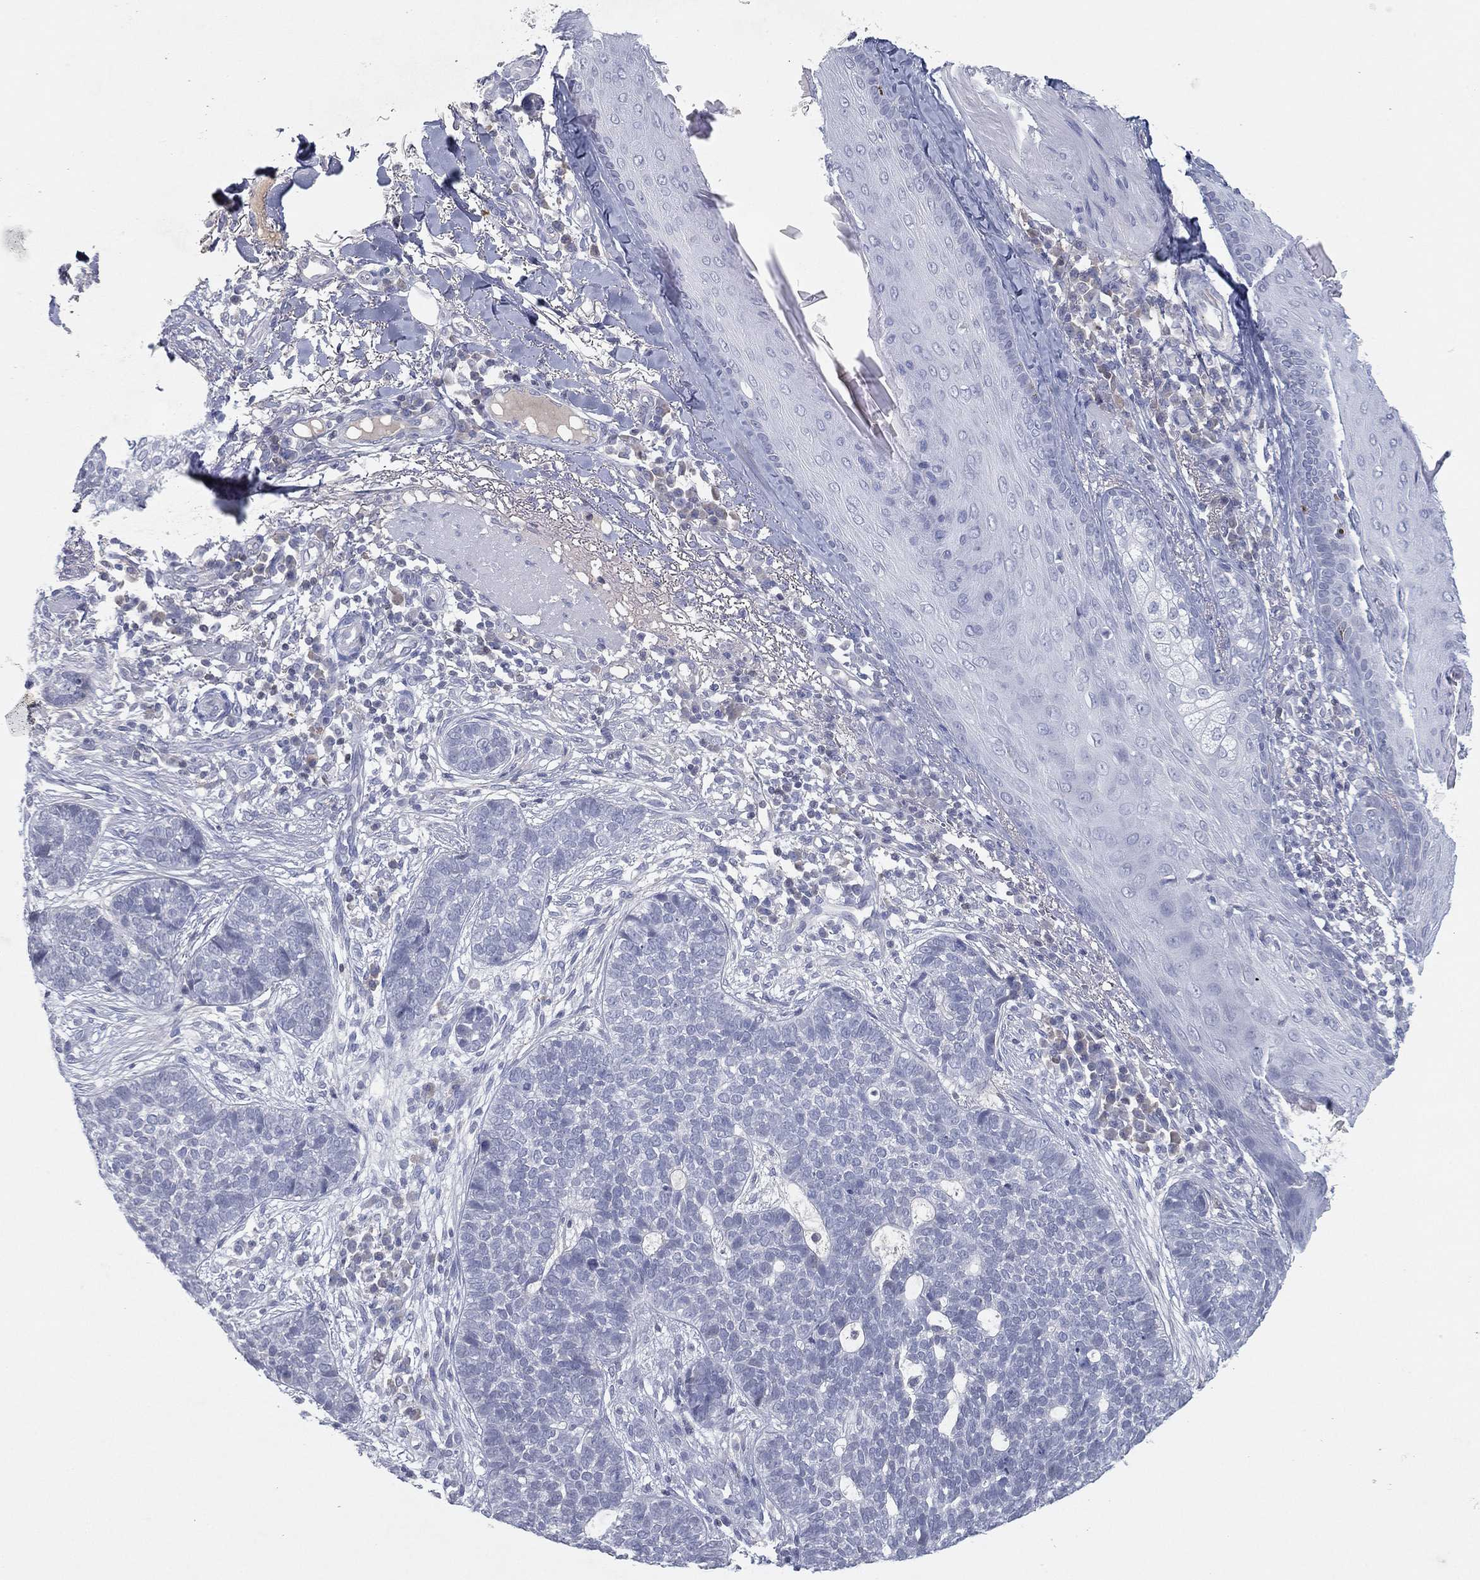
{"staining": {"intensity": "negative", "quantity": "none", "location": "none"}, "tissue": "skin cancer", "cell_type": "Tumor cells", "image_type": "cancer", "snomed": [{"axis": "morphology", "description": "Squamous cell carcinoma, NOS"}, {"axis": "topography", "description": "Skin"}], "caption": "DAB immunohistochemical staining of squamous cell carcinoma (skin) displays no significant positivity in tumor cells.", "gene": "CPT1B", "patient": {"sex": "male", "age": 88}}